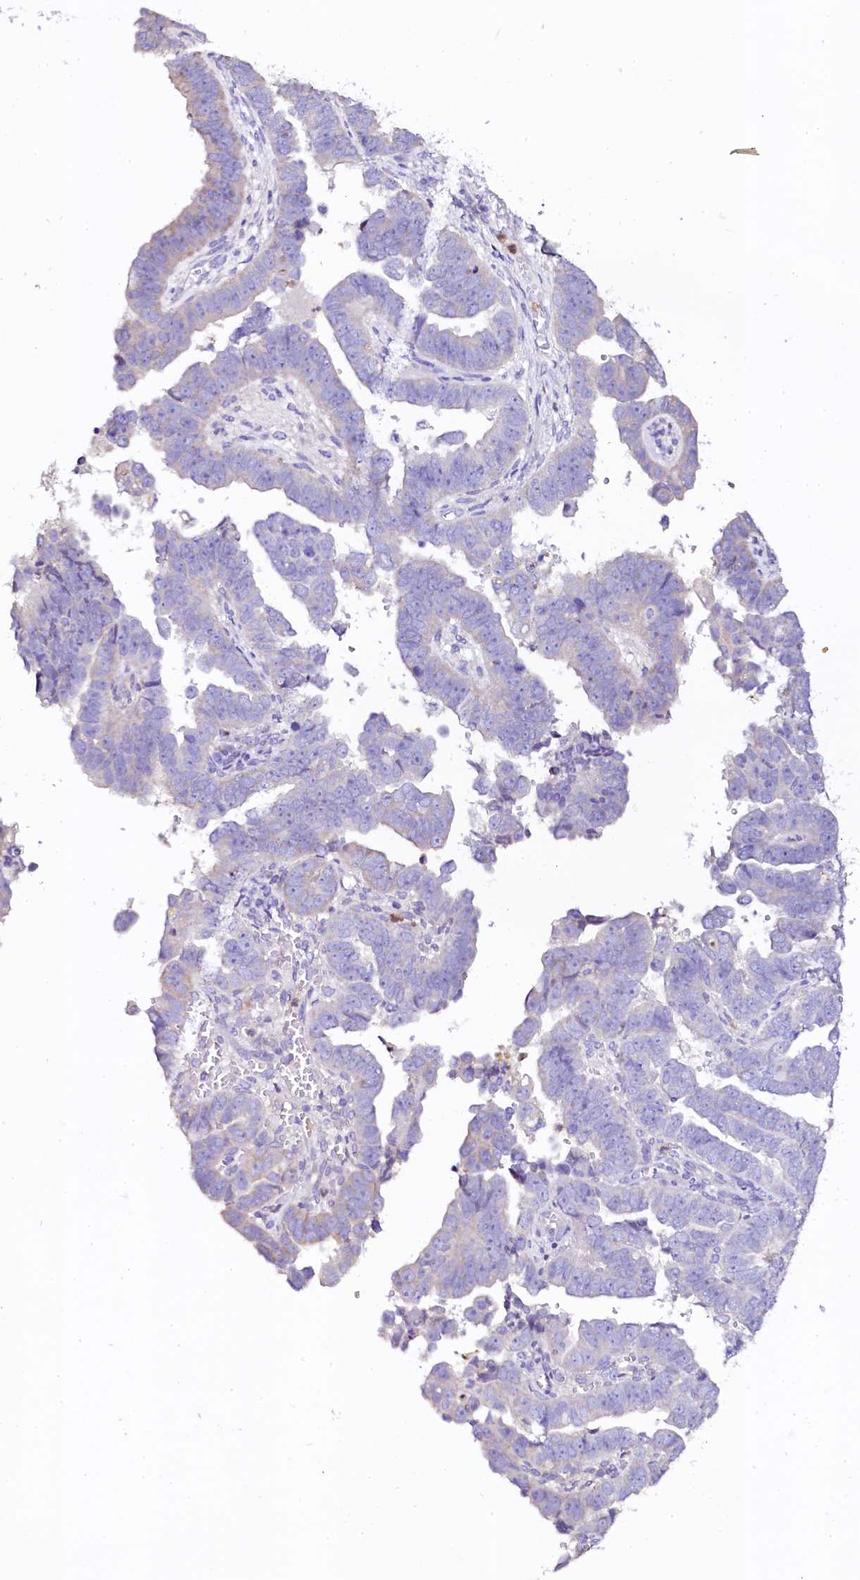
{"staining": {"intensity": "negative", "quantity": "none", "location": "none"}, "tissue": "endometrial cancer", "cell_type": "Tumor cells", "image_type": "cancer", "snomed": [{"axis": "morphology", "description": "Adenocarcinoma, NOS"}, {"axis": "topography", "description": "Endometrium"}], "caption": "Protein analysis of endometrial adenocarcinoma exhibits no significant positivity in tumor cells.", "gene": "NAA16", "patient": {"sex": "female", "age": 75}}